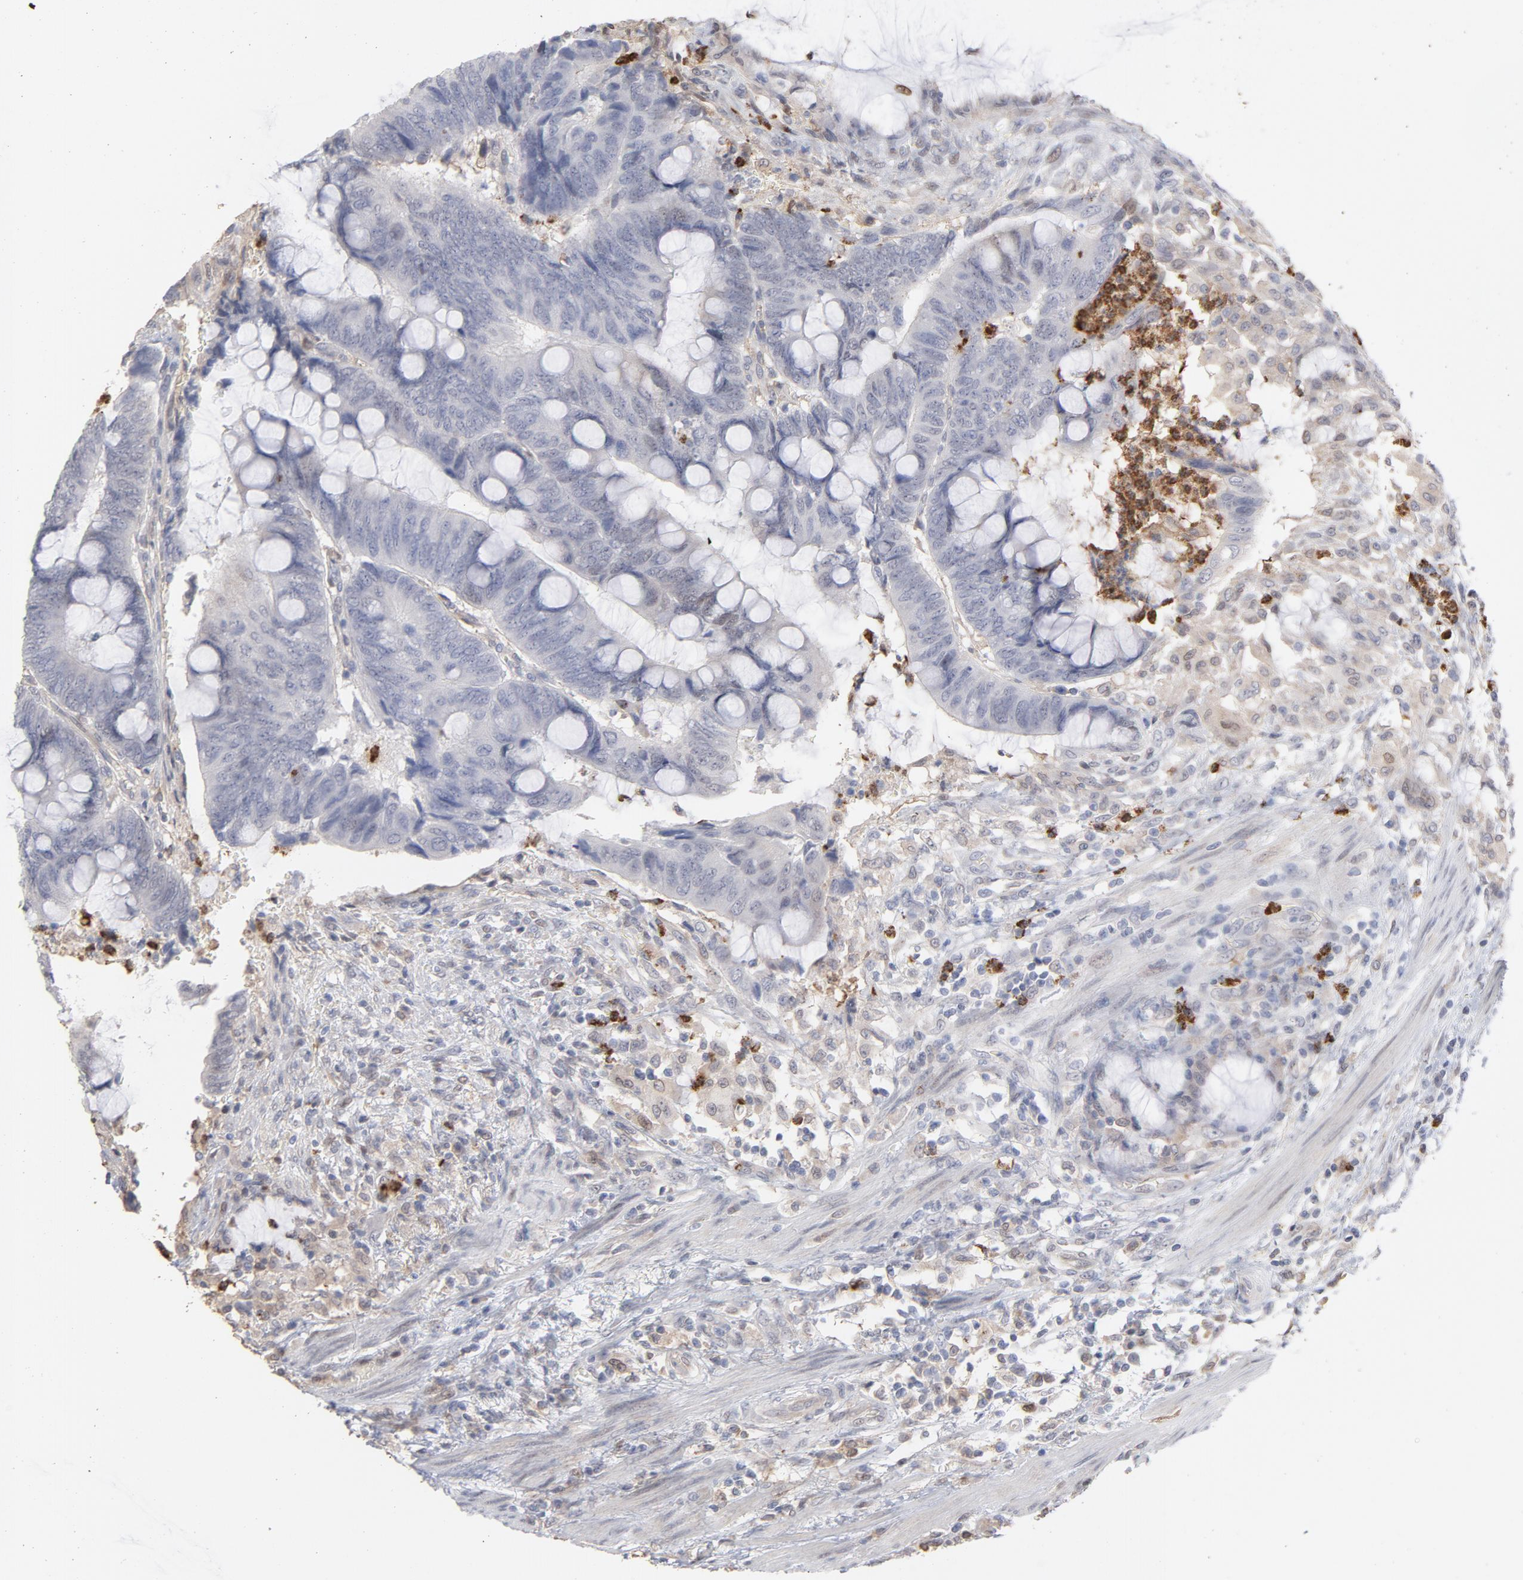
{"staining": {"intensity": "negative", "quantity": "none", "location": "none"}, "tissue": "colorectal cancer", "cell_type": "Tumor cells", "image_type": "cancer", "snomed": [{"axis": "morphology", "description": "Normal tissue, NOS"}, {"axis": "morphology", "description": "Adenocarcinoma, NOS"}, {"axis": "topography", "description": "Rectum"}], "caption": "Colorectal cancer (adenocarcinoma) was stained to show a protein in brown. There is no significant staining in tumor cells.", "gene": "PNMA1", "patient": {"sex": "male", "age": 92}}